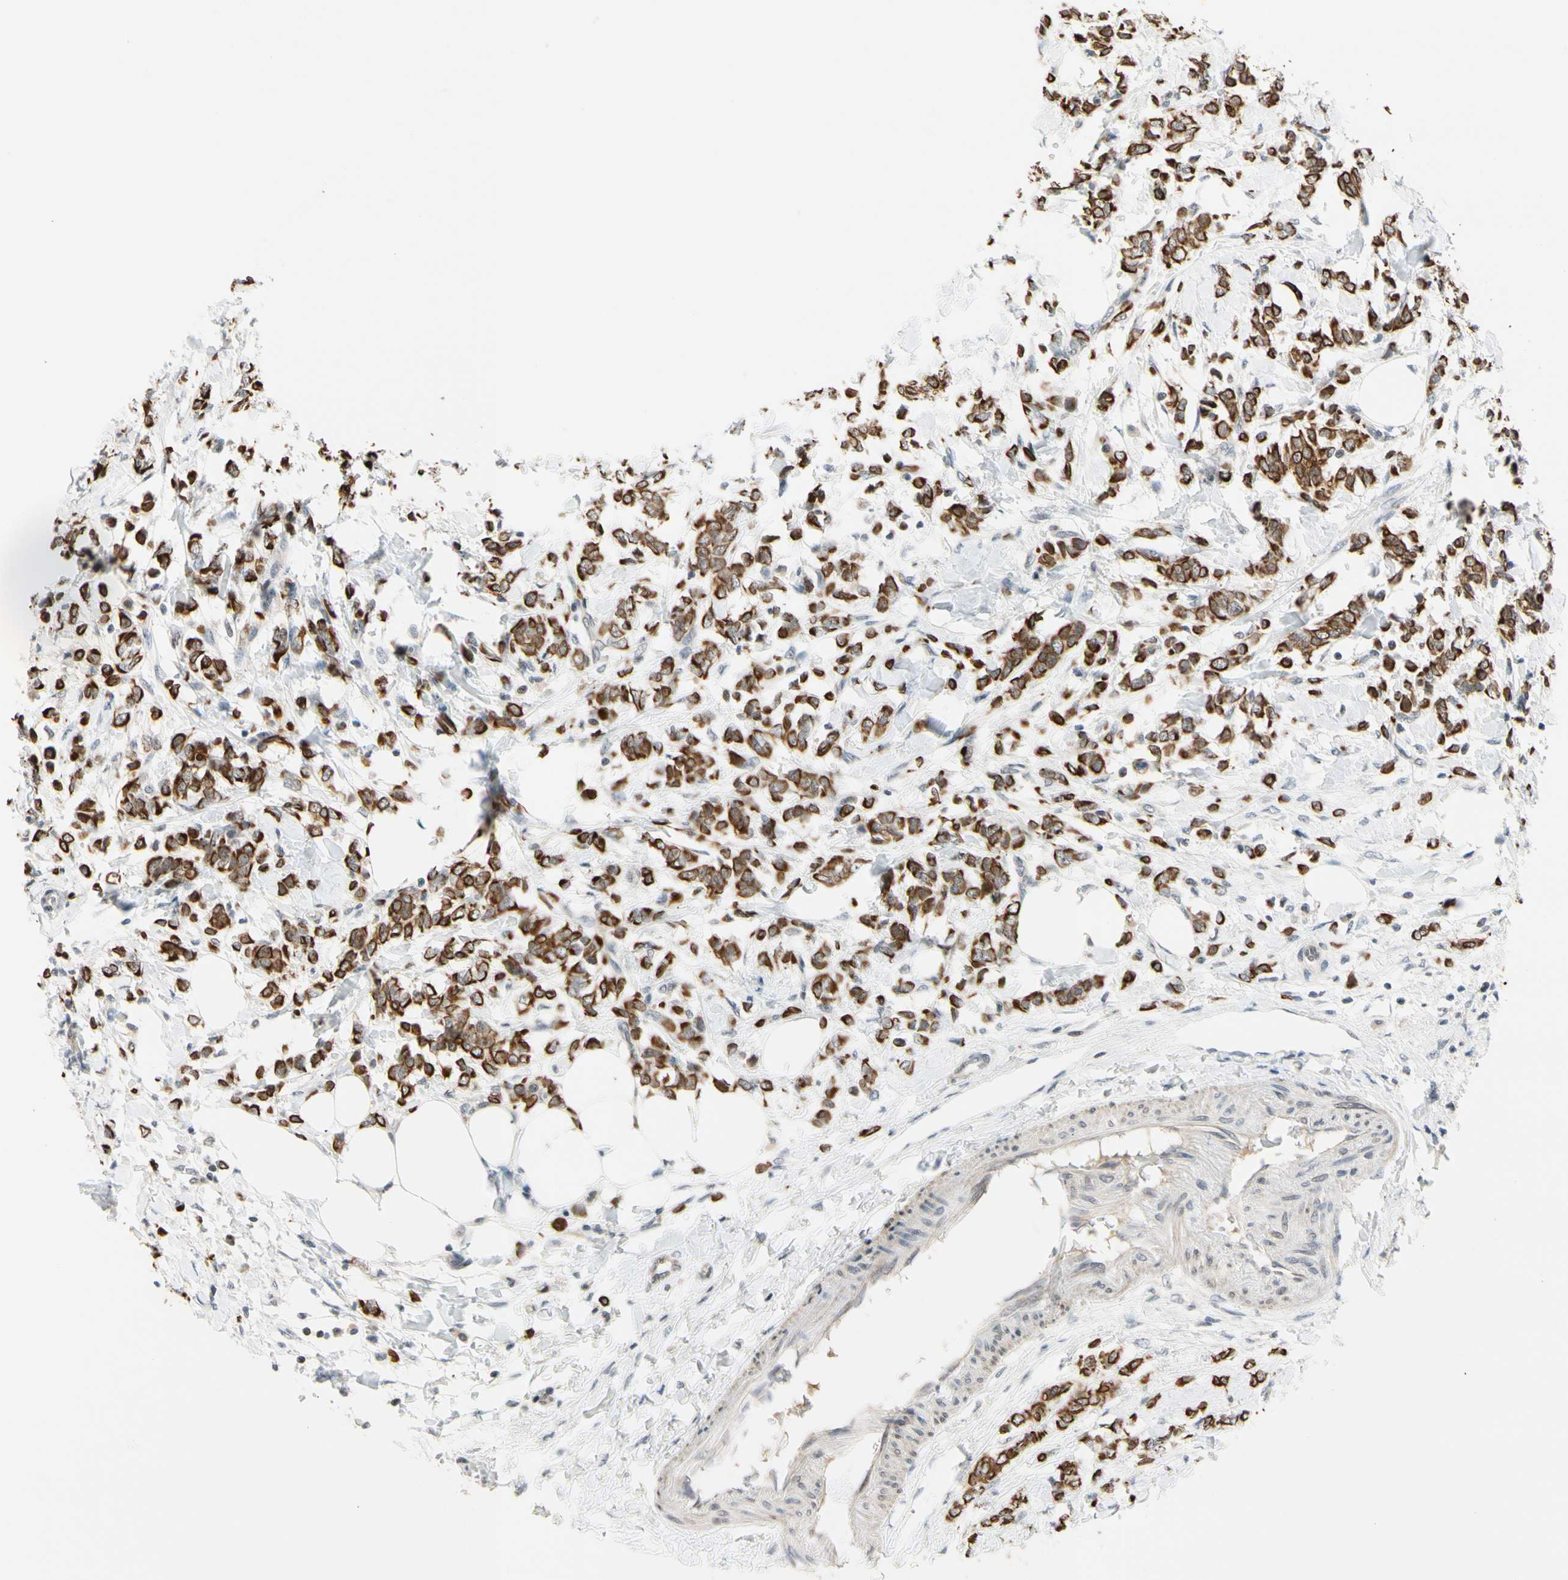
{"staining": {"intensity": "strong", "quantity": ">75%", "location": "cytoplasmic/membranous"}, "tissue": "breast cancer", "cell_type": "Tumor cells", "image_type": "cancer", "snomed": [{"axis": "morphology", "description": "Lobular carcinoma, in situ"}, {"axis": "morphology", "description": "Lobular carcinoma"}, {"axis": "topography", "description": "Breast"}], "caption": "Immunohistochemical staining of human breast cancer (lobular carcinoma in situ) shows high levels of strong cytoplasmic/membranous expression in about >75% of tumor cells.", "gene": "TAF12", "patient": {"sex": "female", "age": 41}}